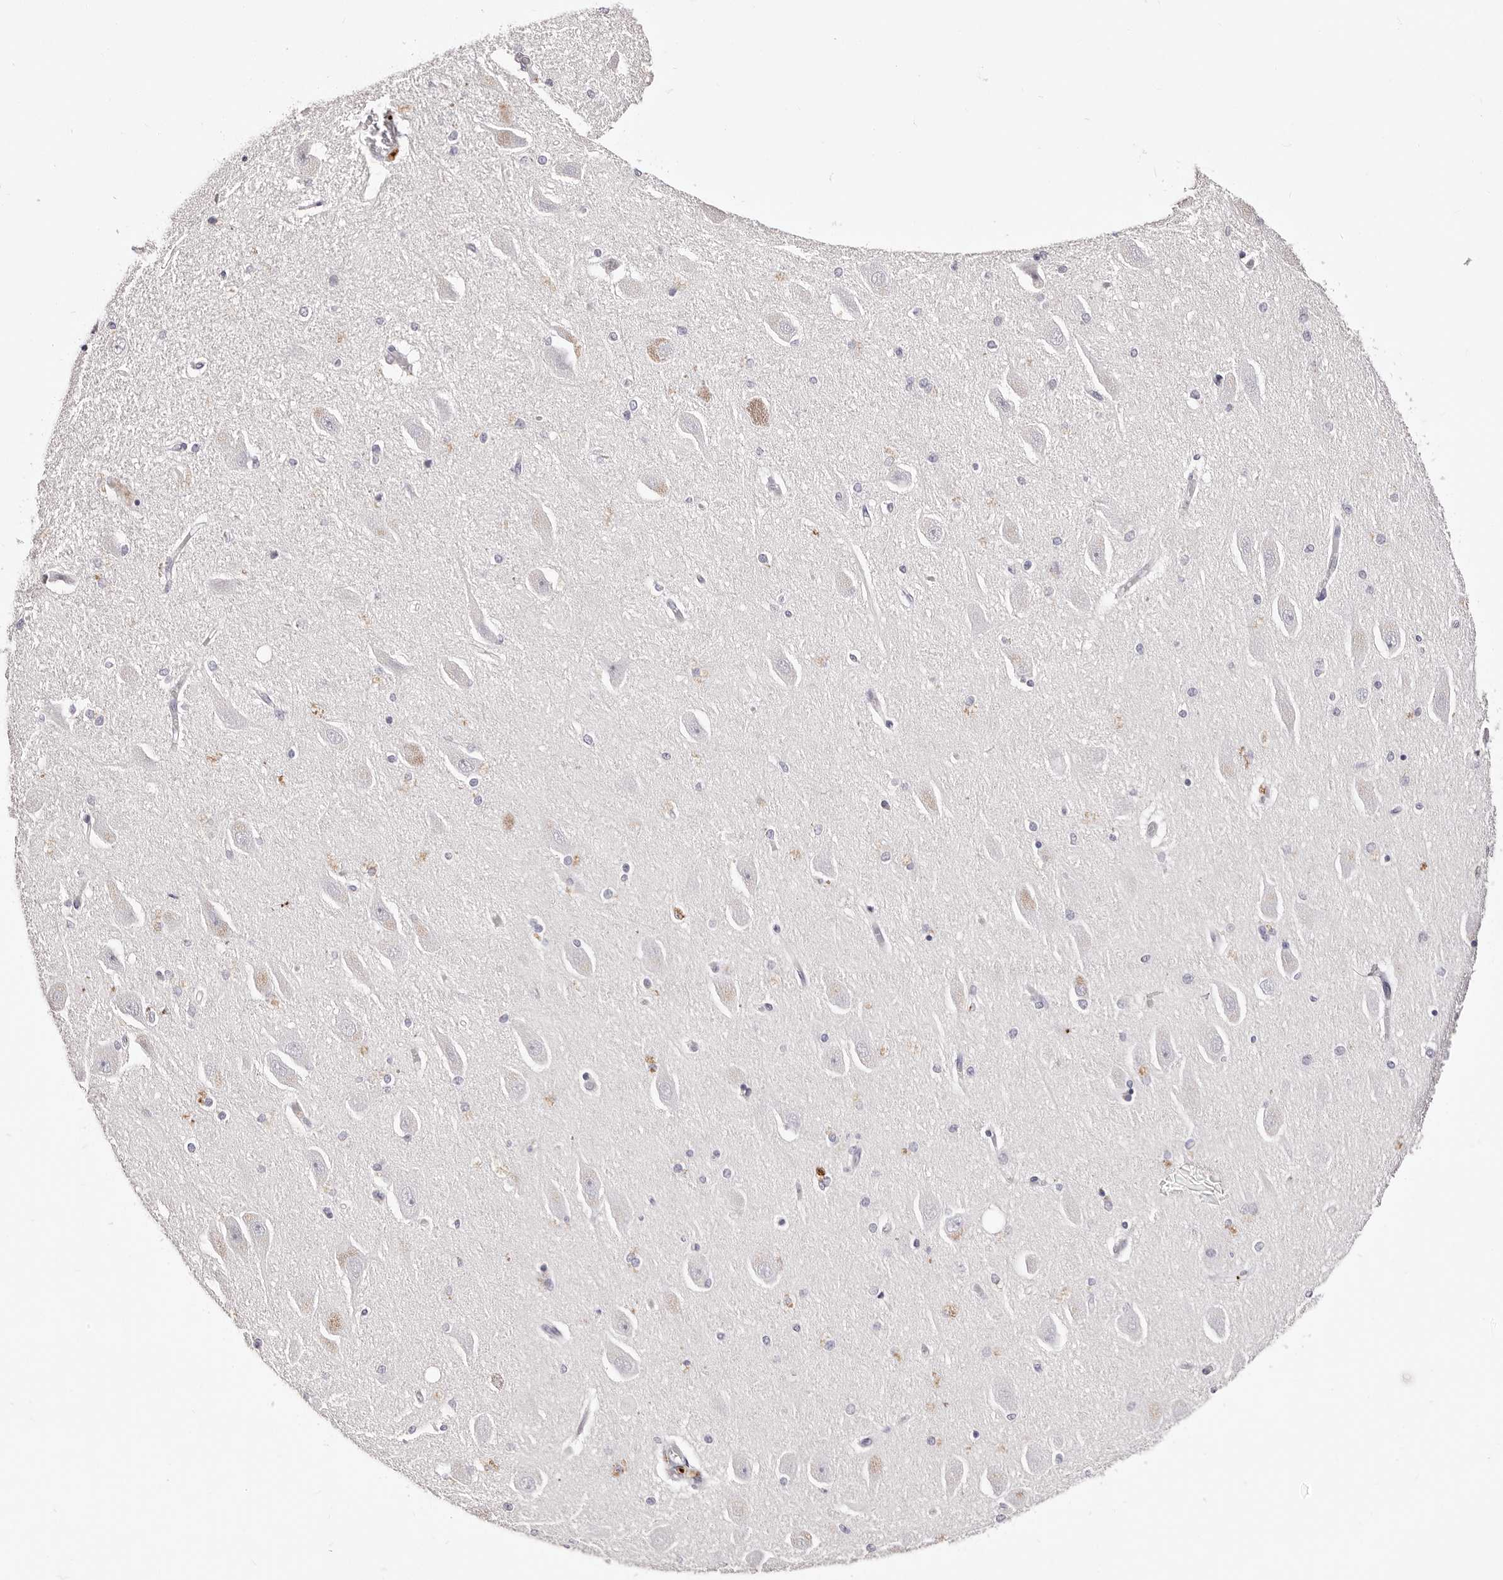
{"staining": {"intensity": "negative", "quantity": "none", "location": "none"}, "tissue": "hippocampus", "cell_type": "Glial cells", "image_type": "normal", "snomed": [{"axis": "morphology", "description": "Normal tissue, NOS"}, {"axis": "topography", "description": "Hippocampus"}], "caption": "A high-resolution image shows IHC staining of benign hippocampus, which displays no significant staining in glial cells. (DAB (3,3'-diaminobenzidine) immunohistochemistry (IHC), high magnification).", "gene": "PF4", "patient": {"sex": "female", "age": 54}}